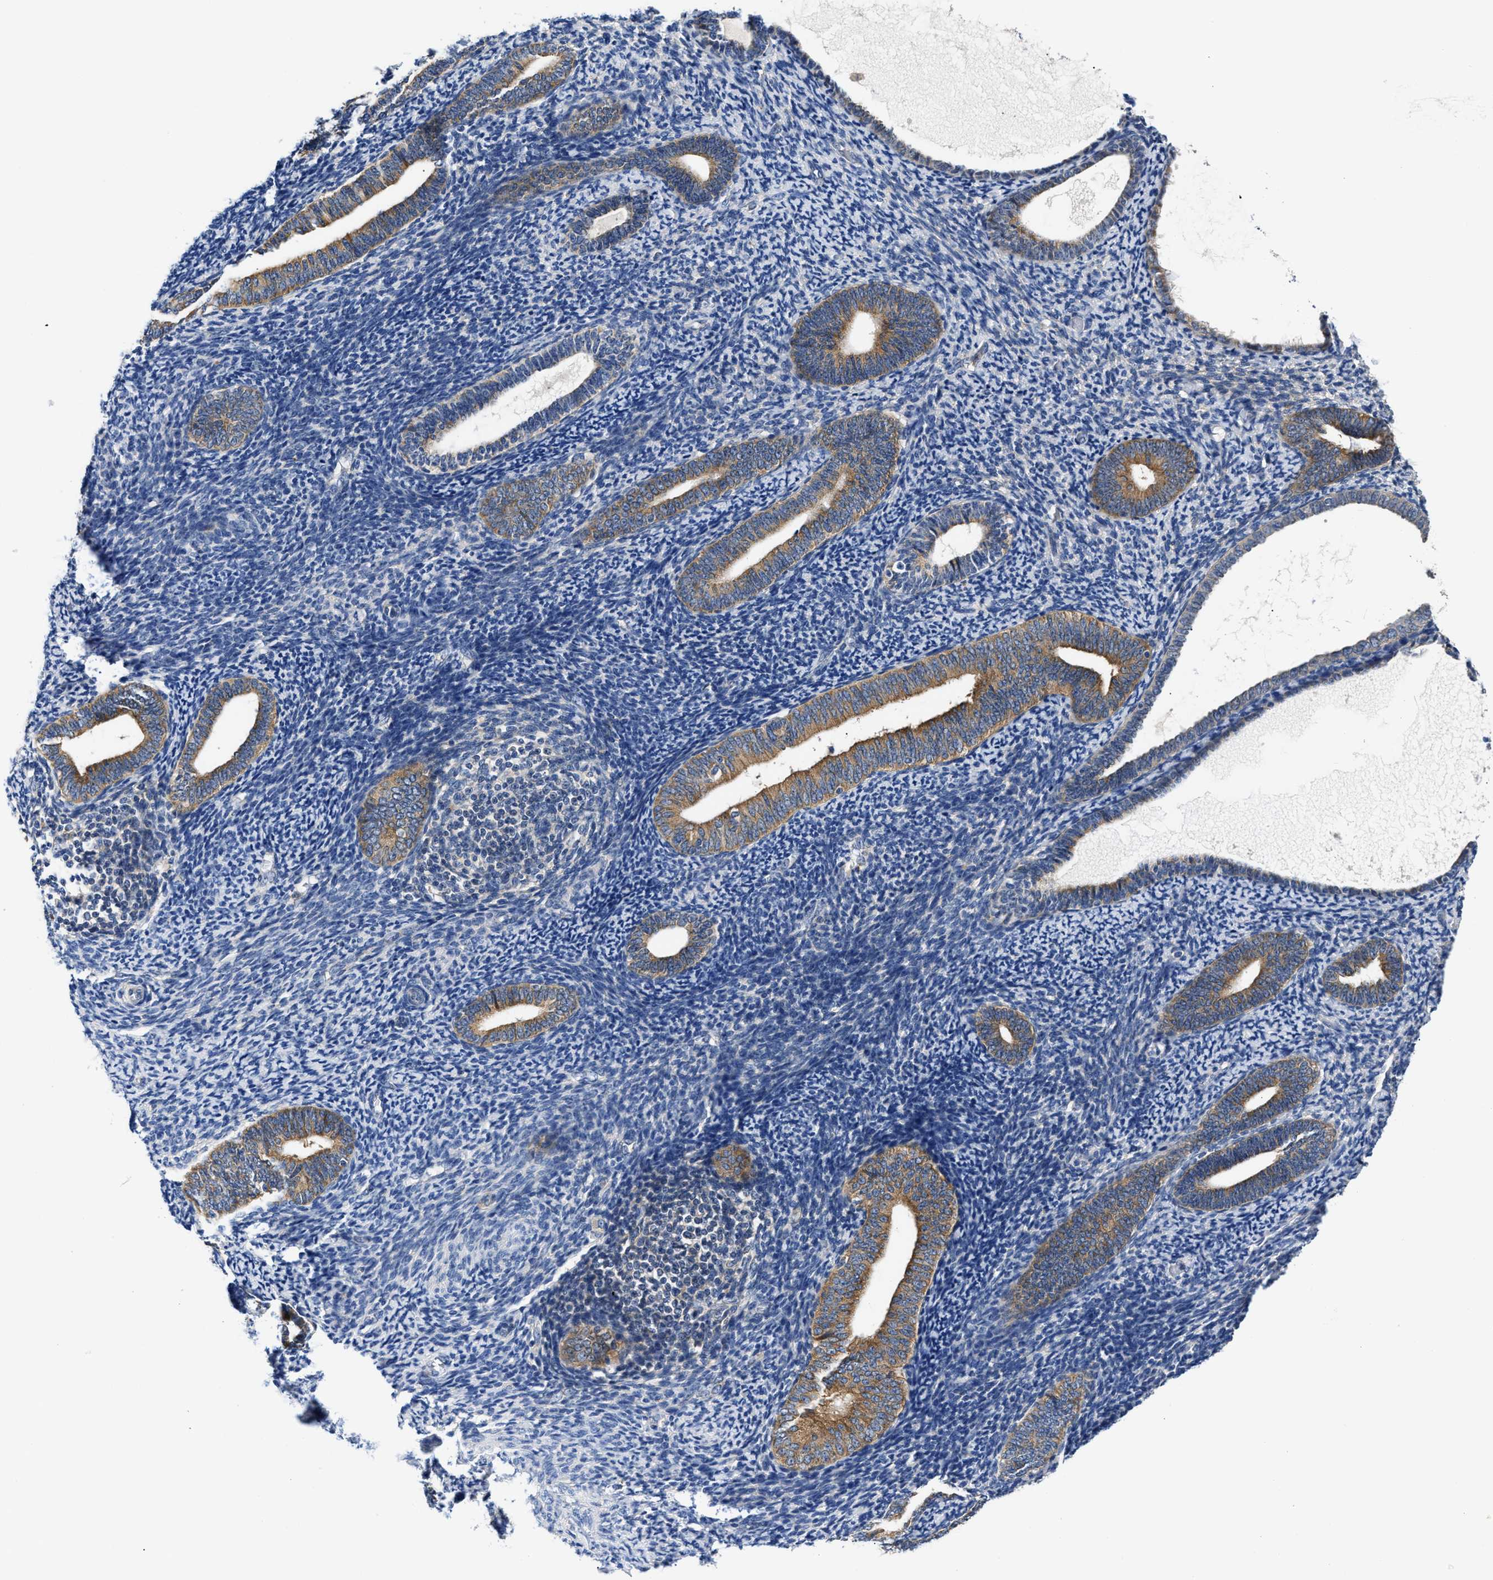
{"staining": {"intensity": "negative", "quantity": "none", "location": "none"}, "tissue": "endometrium", "cell_type": "Cells in endometrial stroma", "image_type": "normal", "snomed": [{"axis": "morphology", "description": "Normal tissue, NOS"}, {"axis": "topography", "description": "Endometrium"}], "caption": "Immunohistochemistry (IHC) of unremarkable human endometrium exhibits no staining in cells in endometrial stroma.", "gene": "FAM185A", "patient": {"sex": "female", "age": 66}}